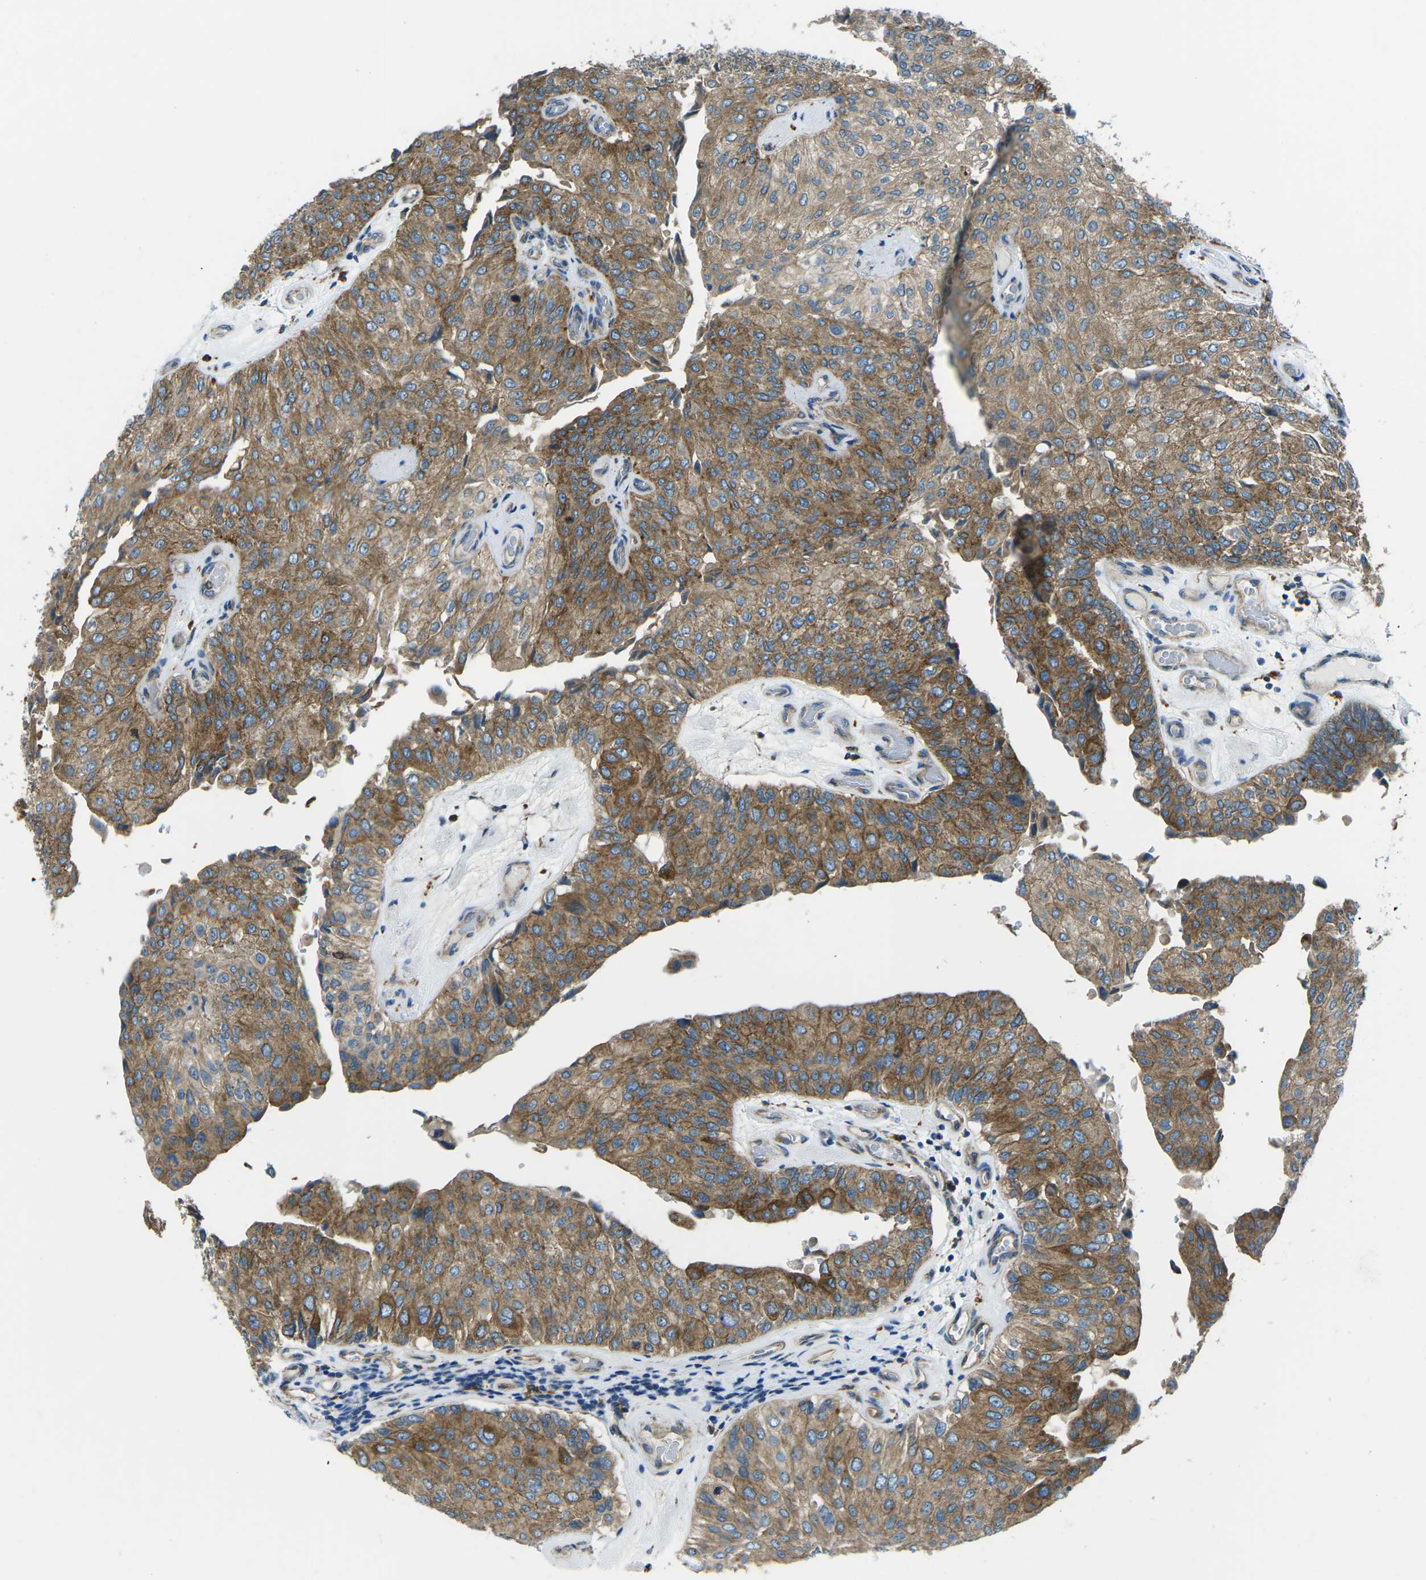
{"staining": {"intensity": "moderate", "quantity": ">75%", "location": "cytoplasmic/membranous"}, "tissue": "urothelial cancer", "cell_type": "Tumor cells", "image_type": "cancer", "snomed": [{"axis": "morphology", "description": "Urothelial carcinoma, High grade"}, {"axis": "topography", "description": "Kidney"}, {"axis": "topography", "description": "Urinary bladder"}], "caption": "The photomicrograph demonstrates a brown stain indicating the presence of a protein in the cytoplasmic/membranous of tumor cells in urothelial cancer.", "gene": "CDK17", "patient": {"sex": "male", "age": 77}}